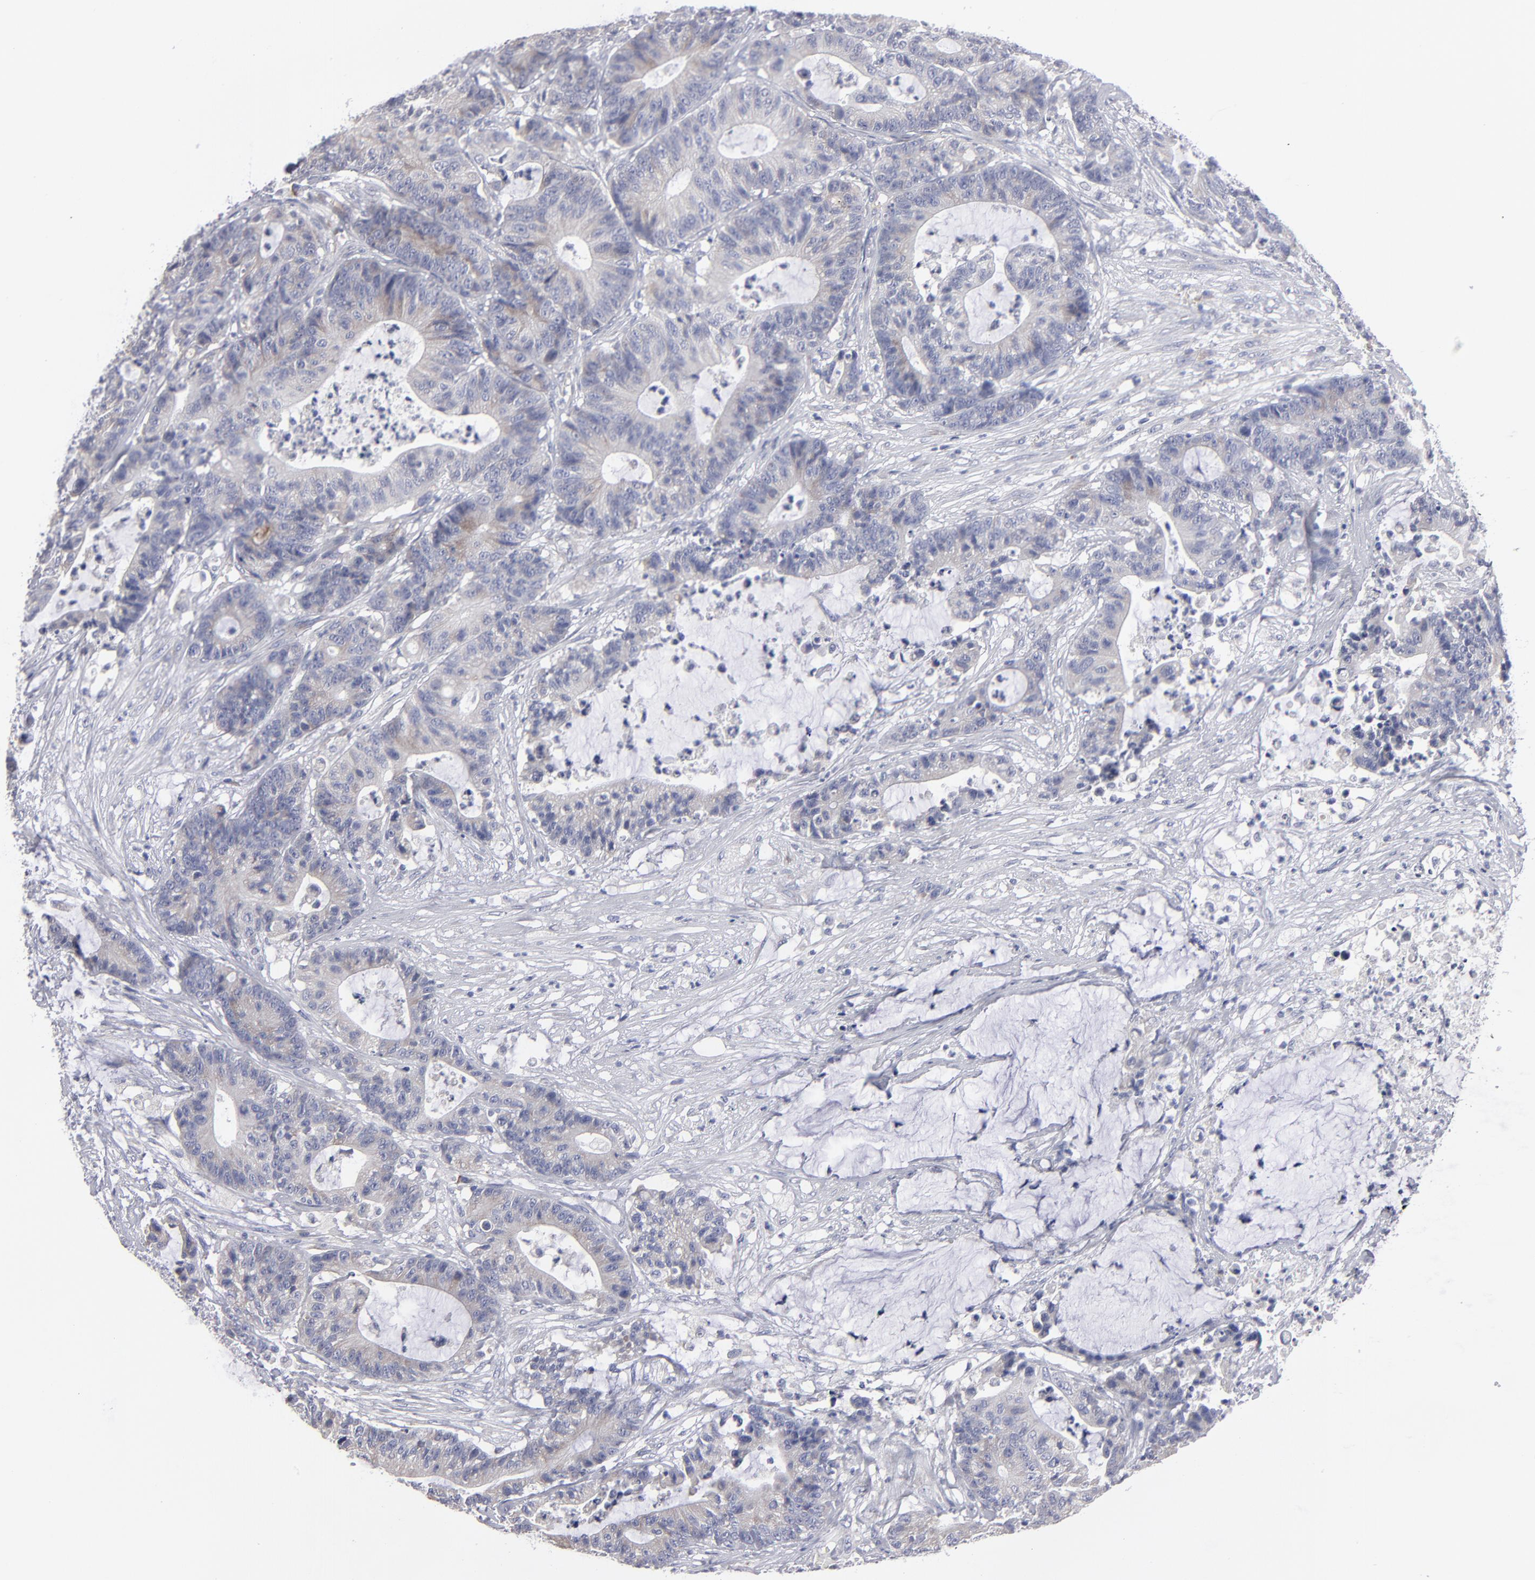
{"staining": {"intensity": "weak", "quantity": ">75%", "location": "cytoplasmic/membranous"}, "tissue": "colorectal cancer", "cell_type": "Tumor cells", "image_type": "cancer", "snomed": [{"axis": "morphology", "description": "Adenocarcinoma, NOS"}, {"axis": "topography", "description": "Colon"}], "caption": "Human colorectal cancer (adenocarcinoma) stained with a brown dye exhibits weak cytoplasmic/membranous positive staining in about >75% of tumor cells.", "gene": "CCDC80", "patient": {"sex": "female", "age": 84}}